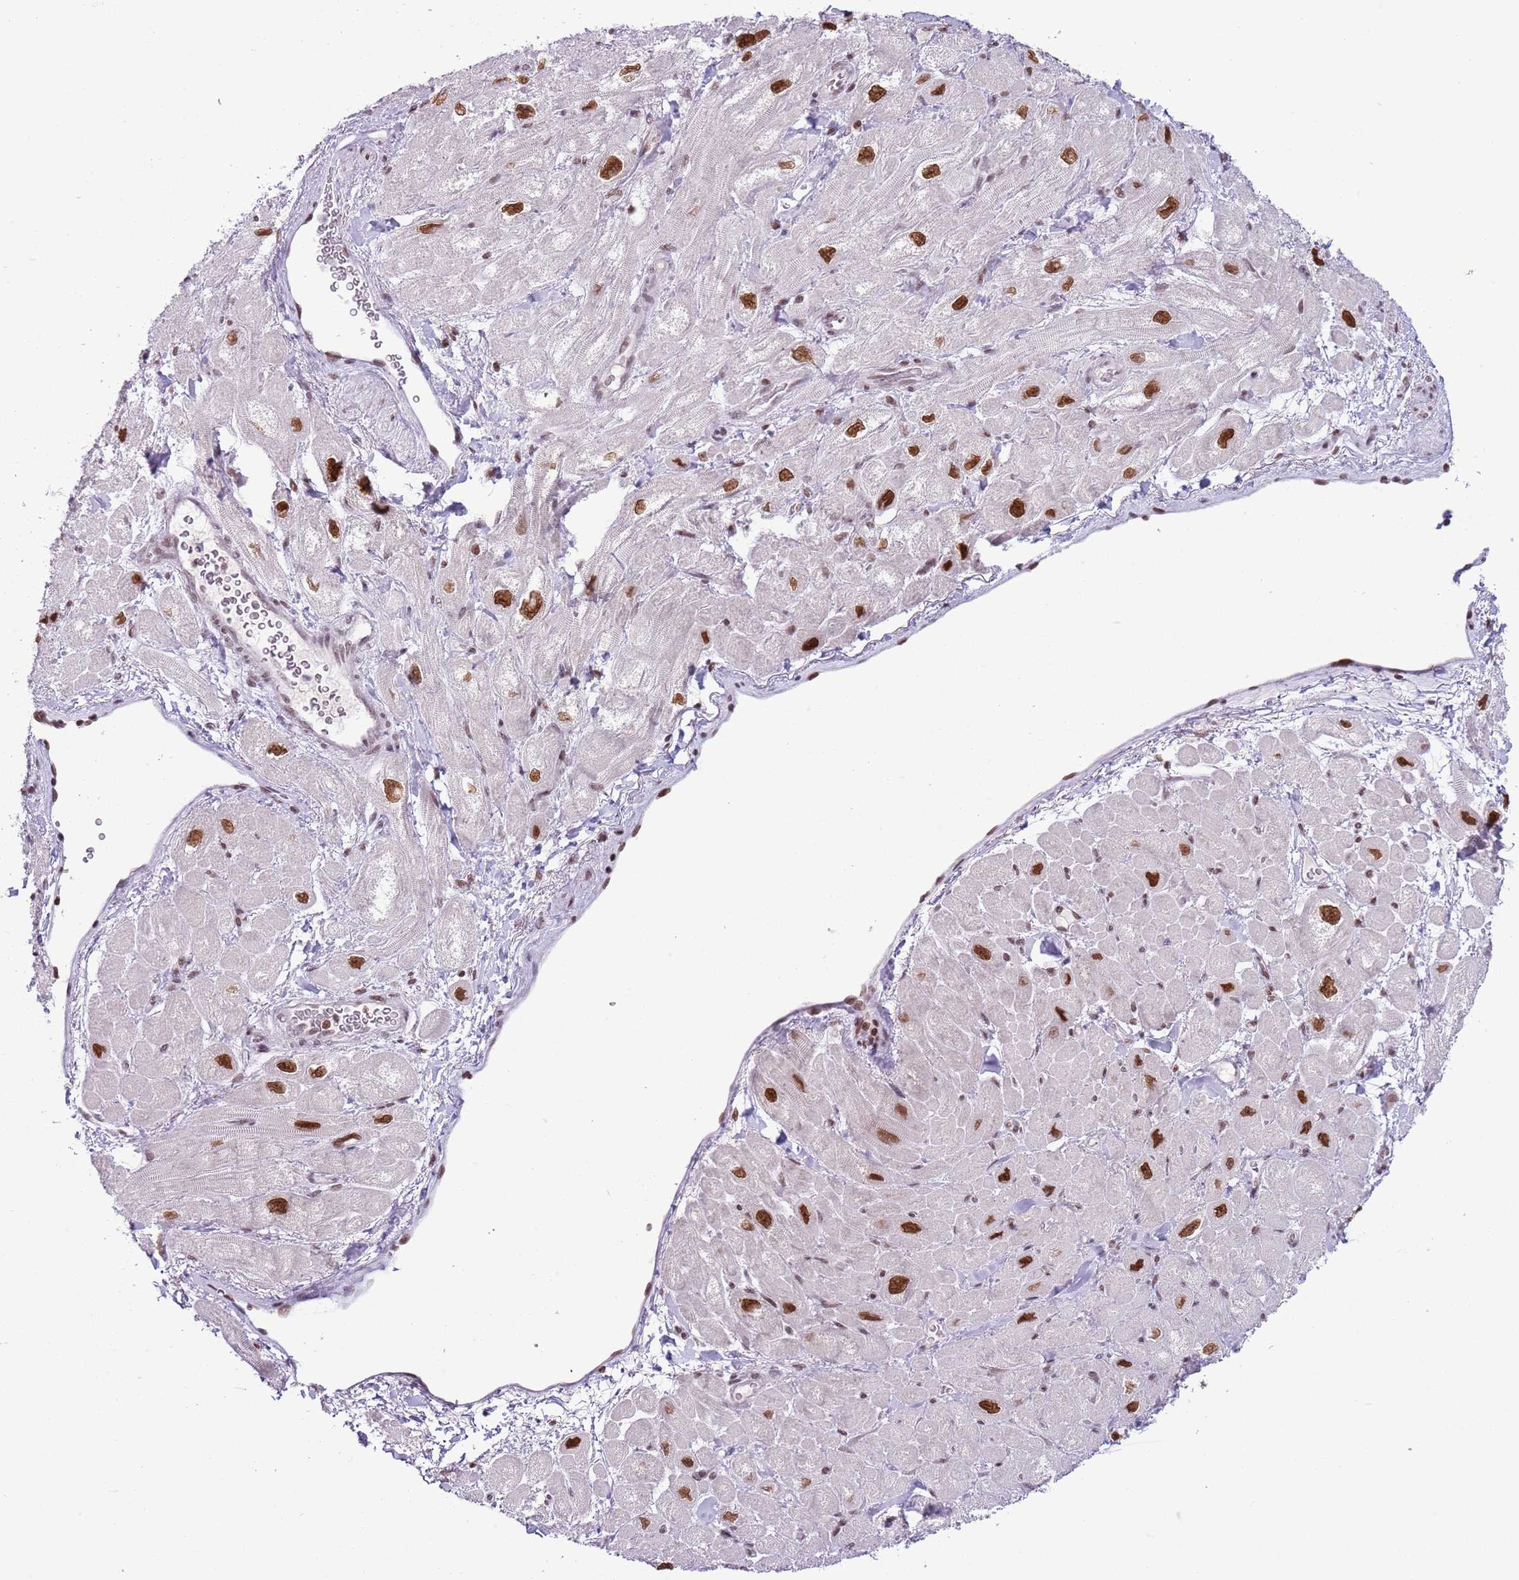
{"staining": {"intensity": "strong", "quantity": "25%-75%", "location": "nuclear"}, "tissue": "heart muscle", "cell_type": "Cardiomyocytes", "image_type": "normal", "snomed": [{"axis": "morphology", "description": "Normal tissue, NOS"}, {"axis": "topography", "description": "Heart"}], "caption": "A histopathology image of human heart muscle stained for a protein shows strong nuclear brown staining in cardiomyocytes. (DAB IHC, brown staining for protein, blue staining for nuclei).", "gene": "SELENOH", "patient": {"sex": "male", "age": 65}}